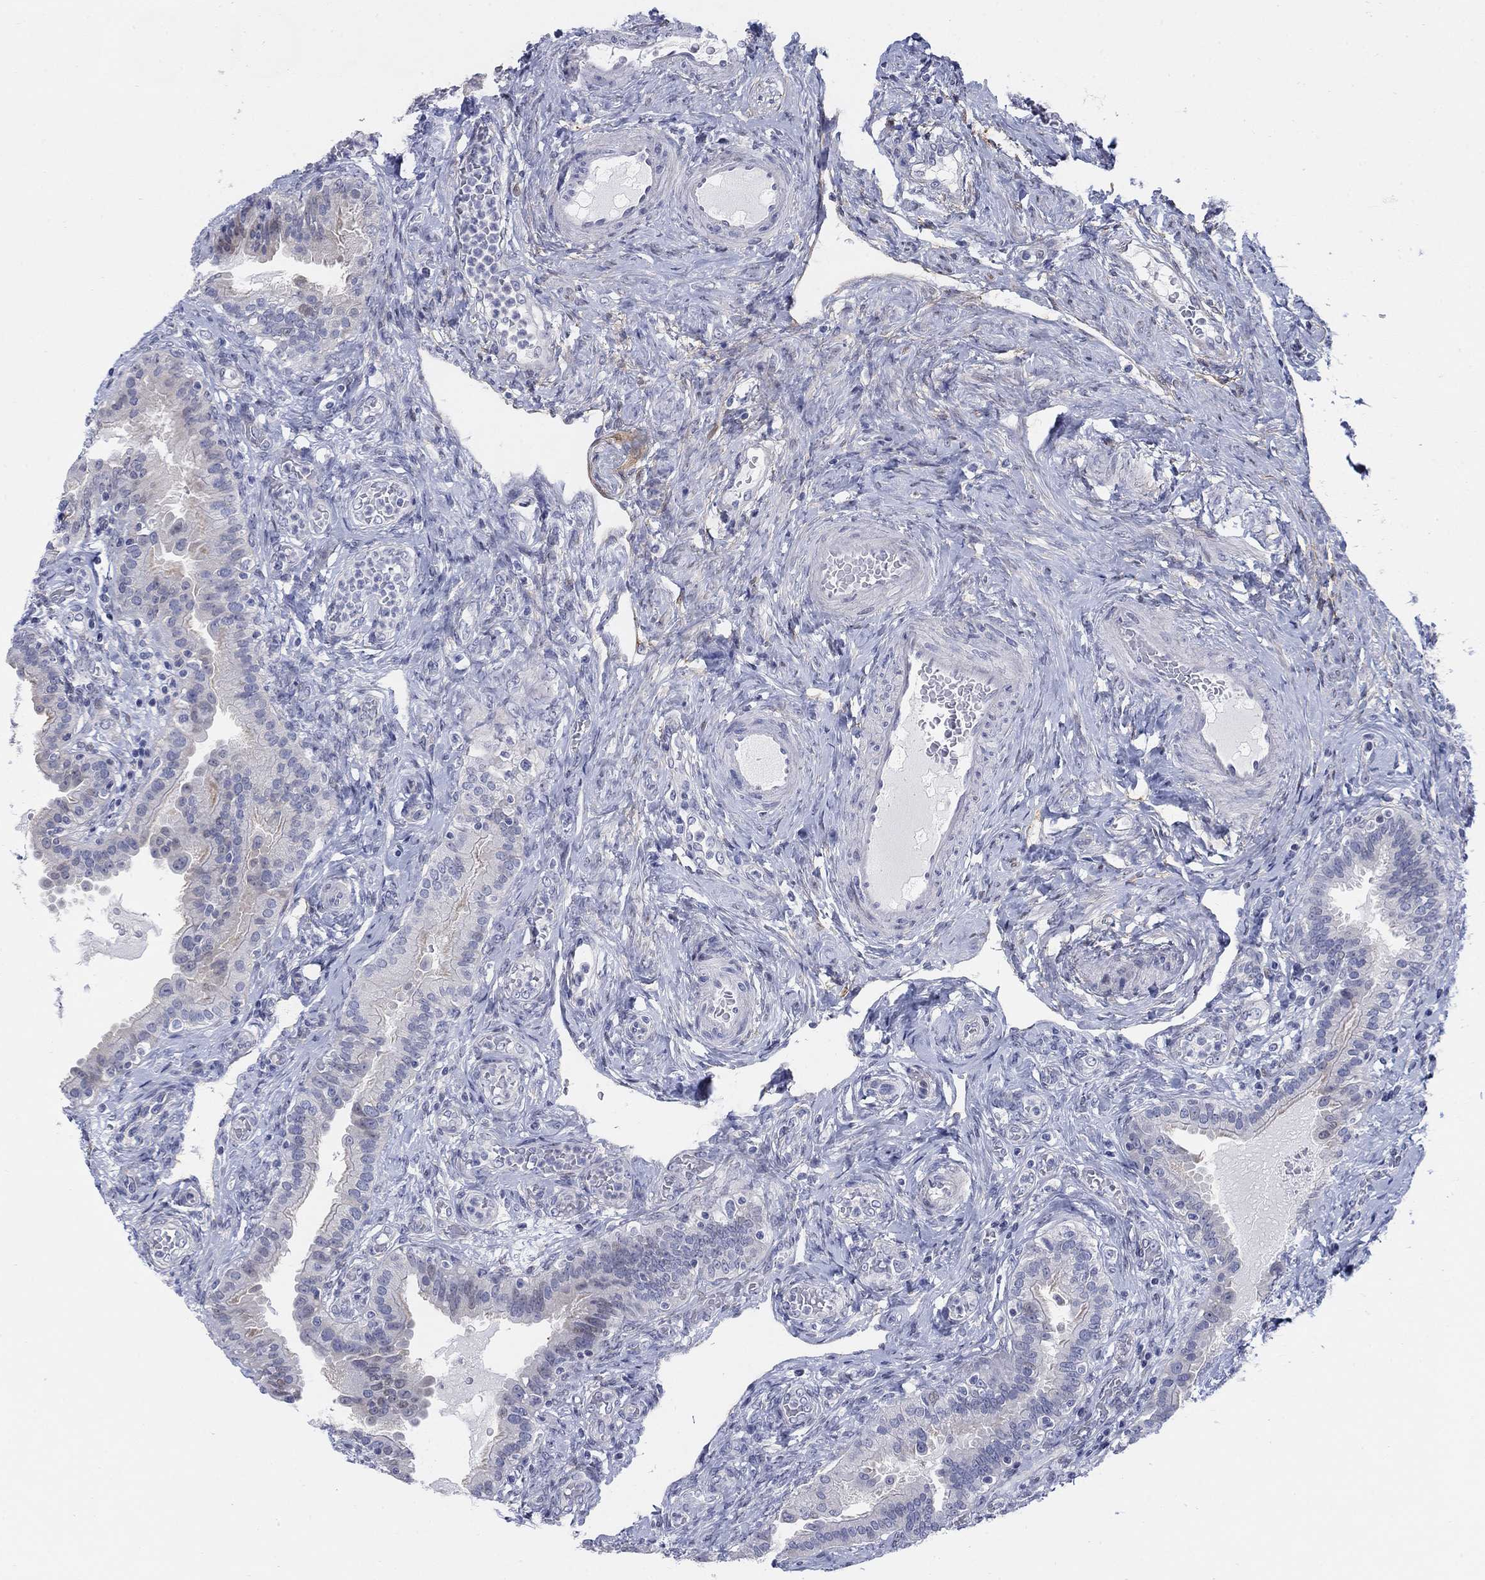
{"staining": {"intensity": "negative", "quantity": "none", "location": "none"}, "tissue": "fallopian tube", "cell_type": "Glandular cells", "image_type": "normal", "snomed": [{"axis": "morphology", "description": "Normal tissue, NOS"}, {"axis": "topography", "description": "Fallopian tube"}, {"axis": "topography", "description": "Ovary"}], "caption": "Unremarkable fallopian tube was stained to show a protein in brown. There is no significant staining in glandular cells. Brightfield microscopy of IHC stained with DAB (3,3'-diaminobenzidine) (brown) and hematoxylin (blue), captured at high magnification.", "gene": "MYO3A", "patient": {"sex": "female", "age": 41}}